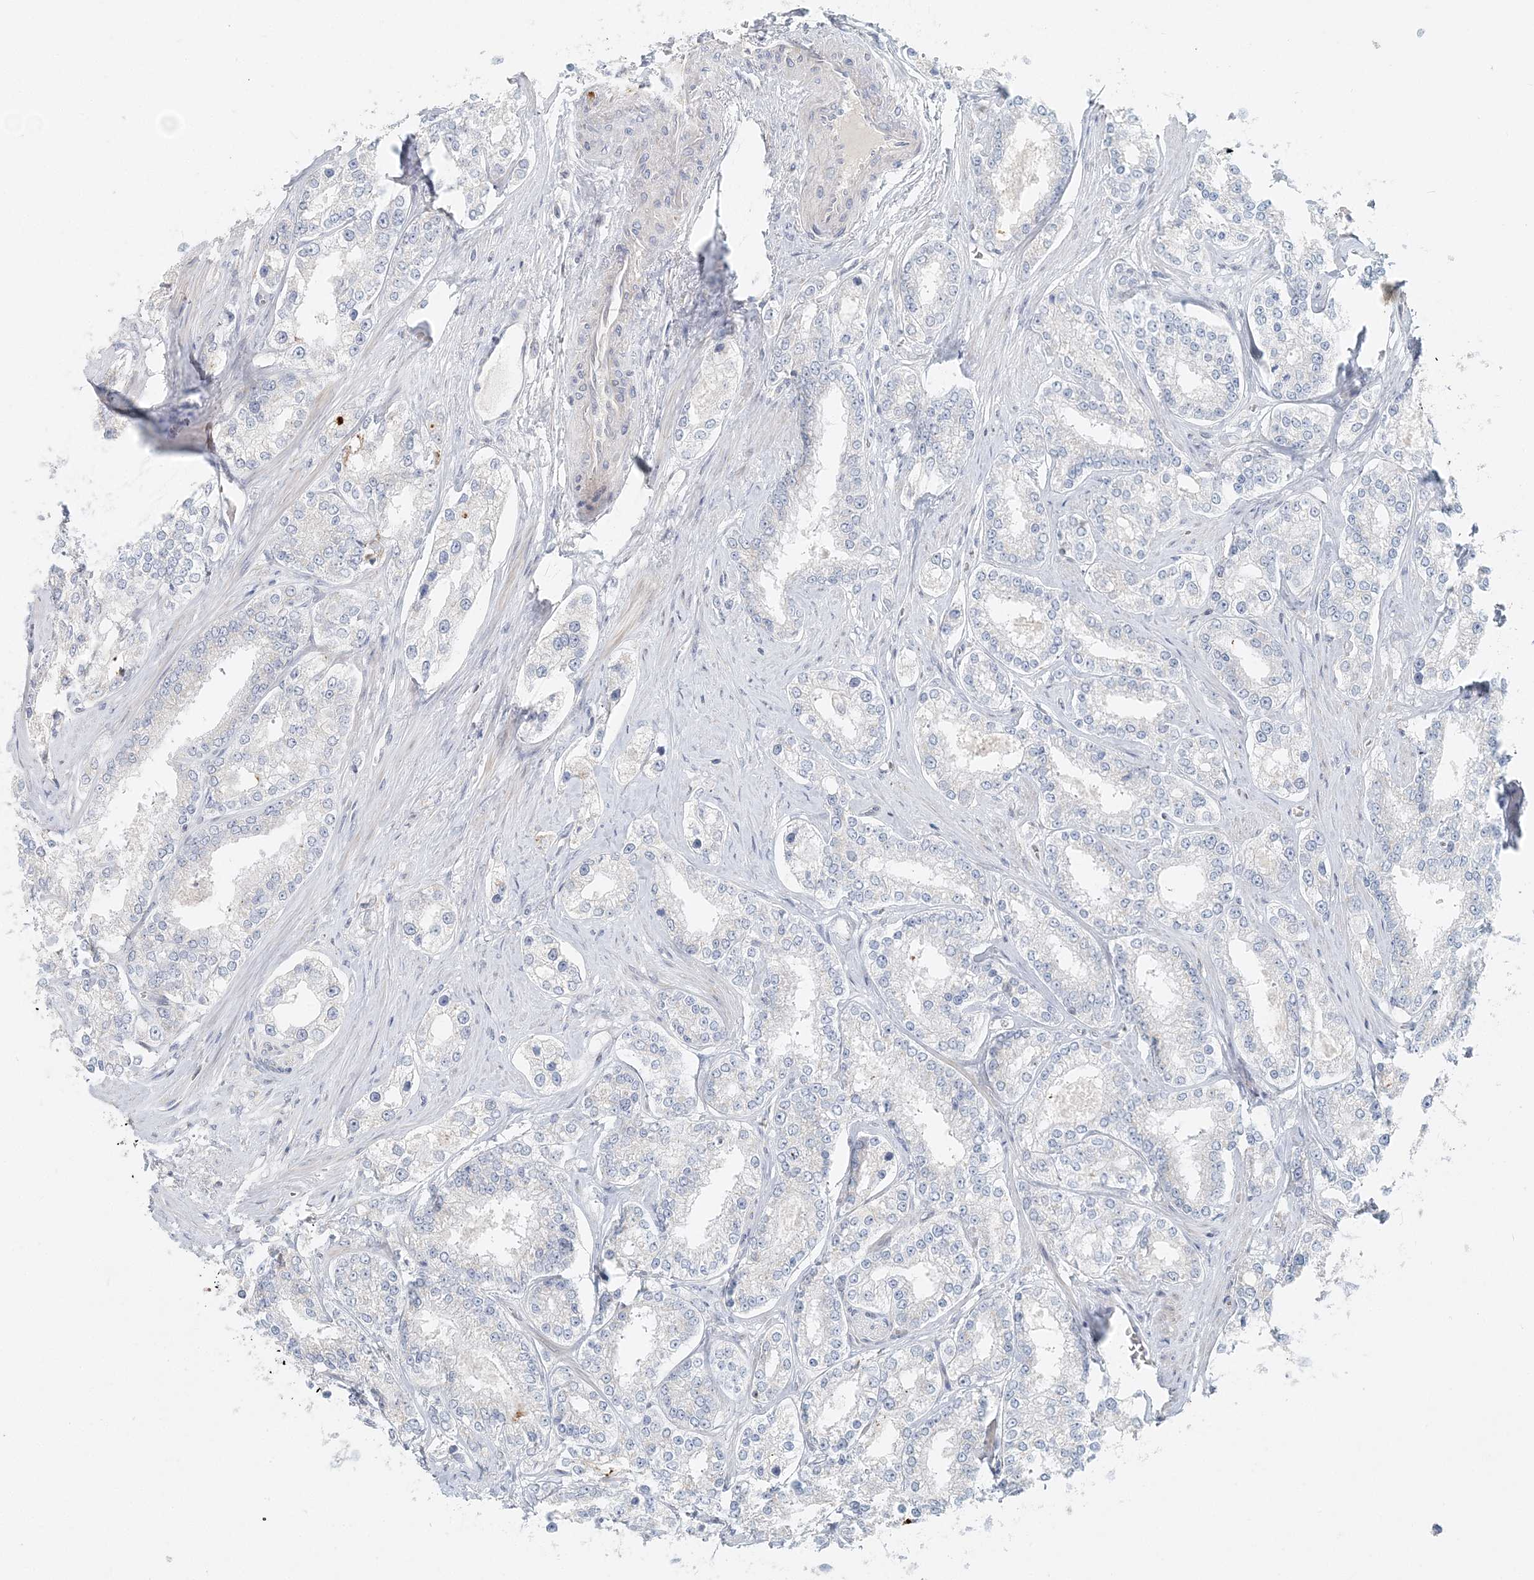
{"staining": {"intensity": "negative", "quantity": "none", "location": "none"}, "tissue": "prostate cancer", "cell_type": "Tumor cells", "image_type": "cancer", "snomed": [{"axis": "morphology", "description": "Normal tissue, NOS"}, {"axis": "morphology", "description": "Adenocarcinoma, High grade"}, {"axis": "topography", "description": "Prostate"}], "caption": "Prostate cancer was stained to show a protein in brown. There is no significant positivity in tumor cells.", "gene": "NAA11", "patient": {"sex": "male", "age": 83}}